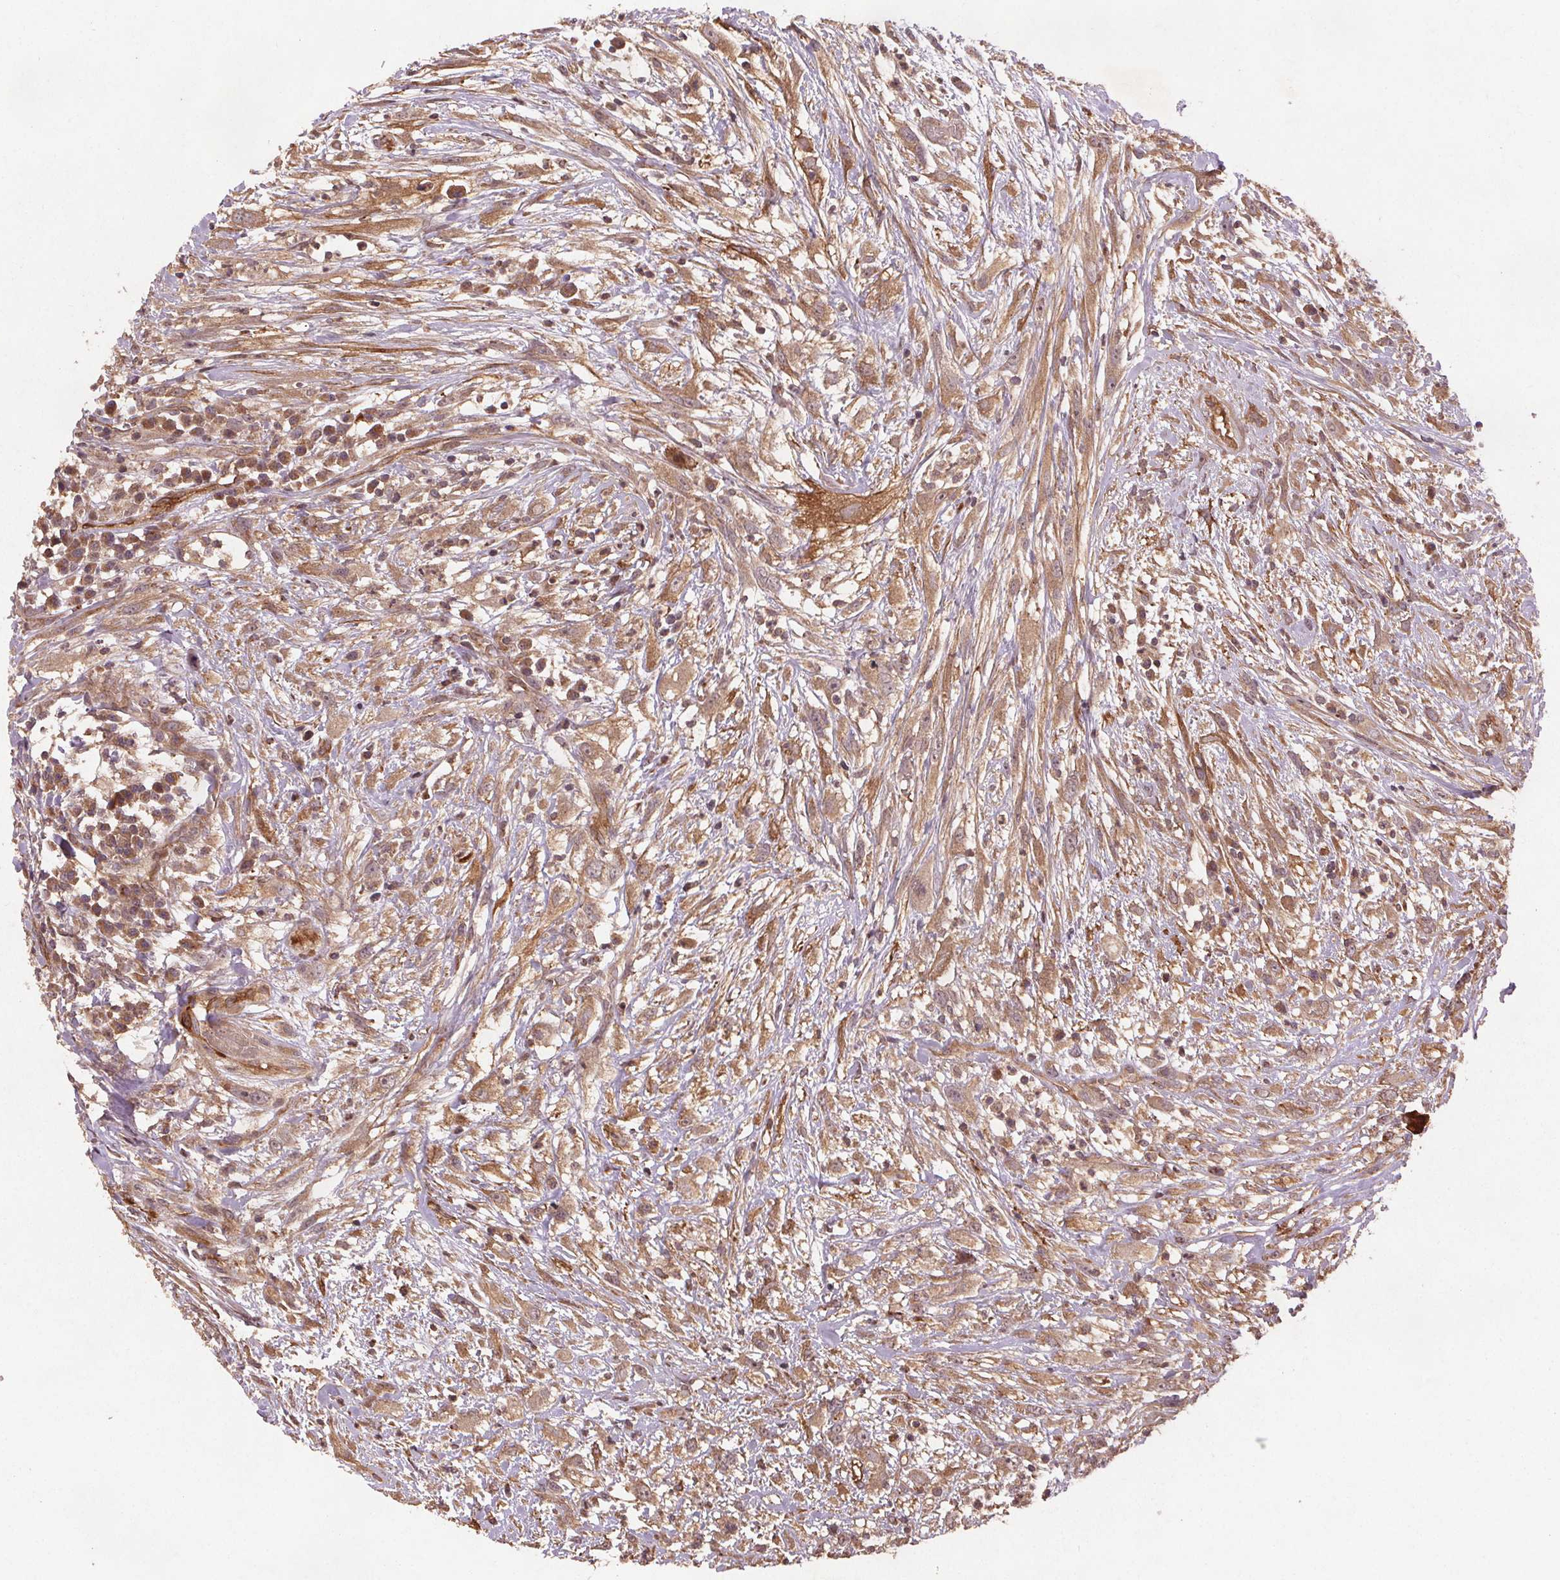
{"staining": {"intensity": "moderate", "quantity": ">75%", "location": "cytoplasmic/membranous"}, "tissue": "head and neck cancer", "cell_type": "Tumor cells", "image_type": "cancer", "snomed": [{"axis": "morphology", "description": "Squamous cell carcinoma, NOS"}, {"axis": "topography", "description": "Head-Neck"}], "caption": "There is medium levels of moderate cytoplasmic/membranous staining in tumor cells of head and neck cancer, as demonstrated by immunohistochemical staining (brown color).", "gene": "SEC14L2", "patient": {"sex": "male", "age": 65}}